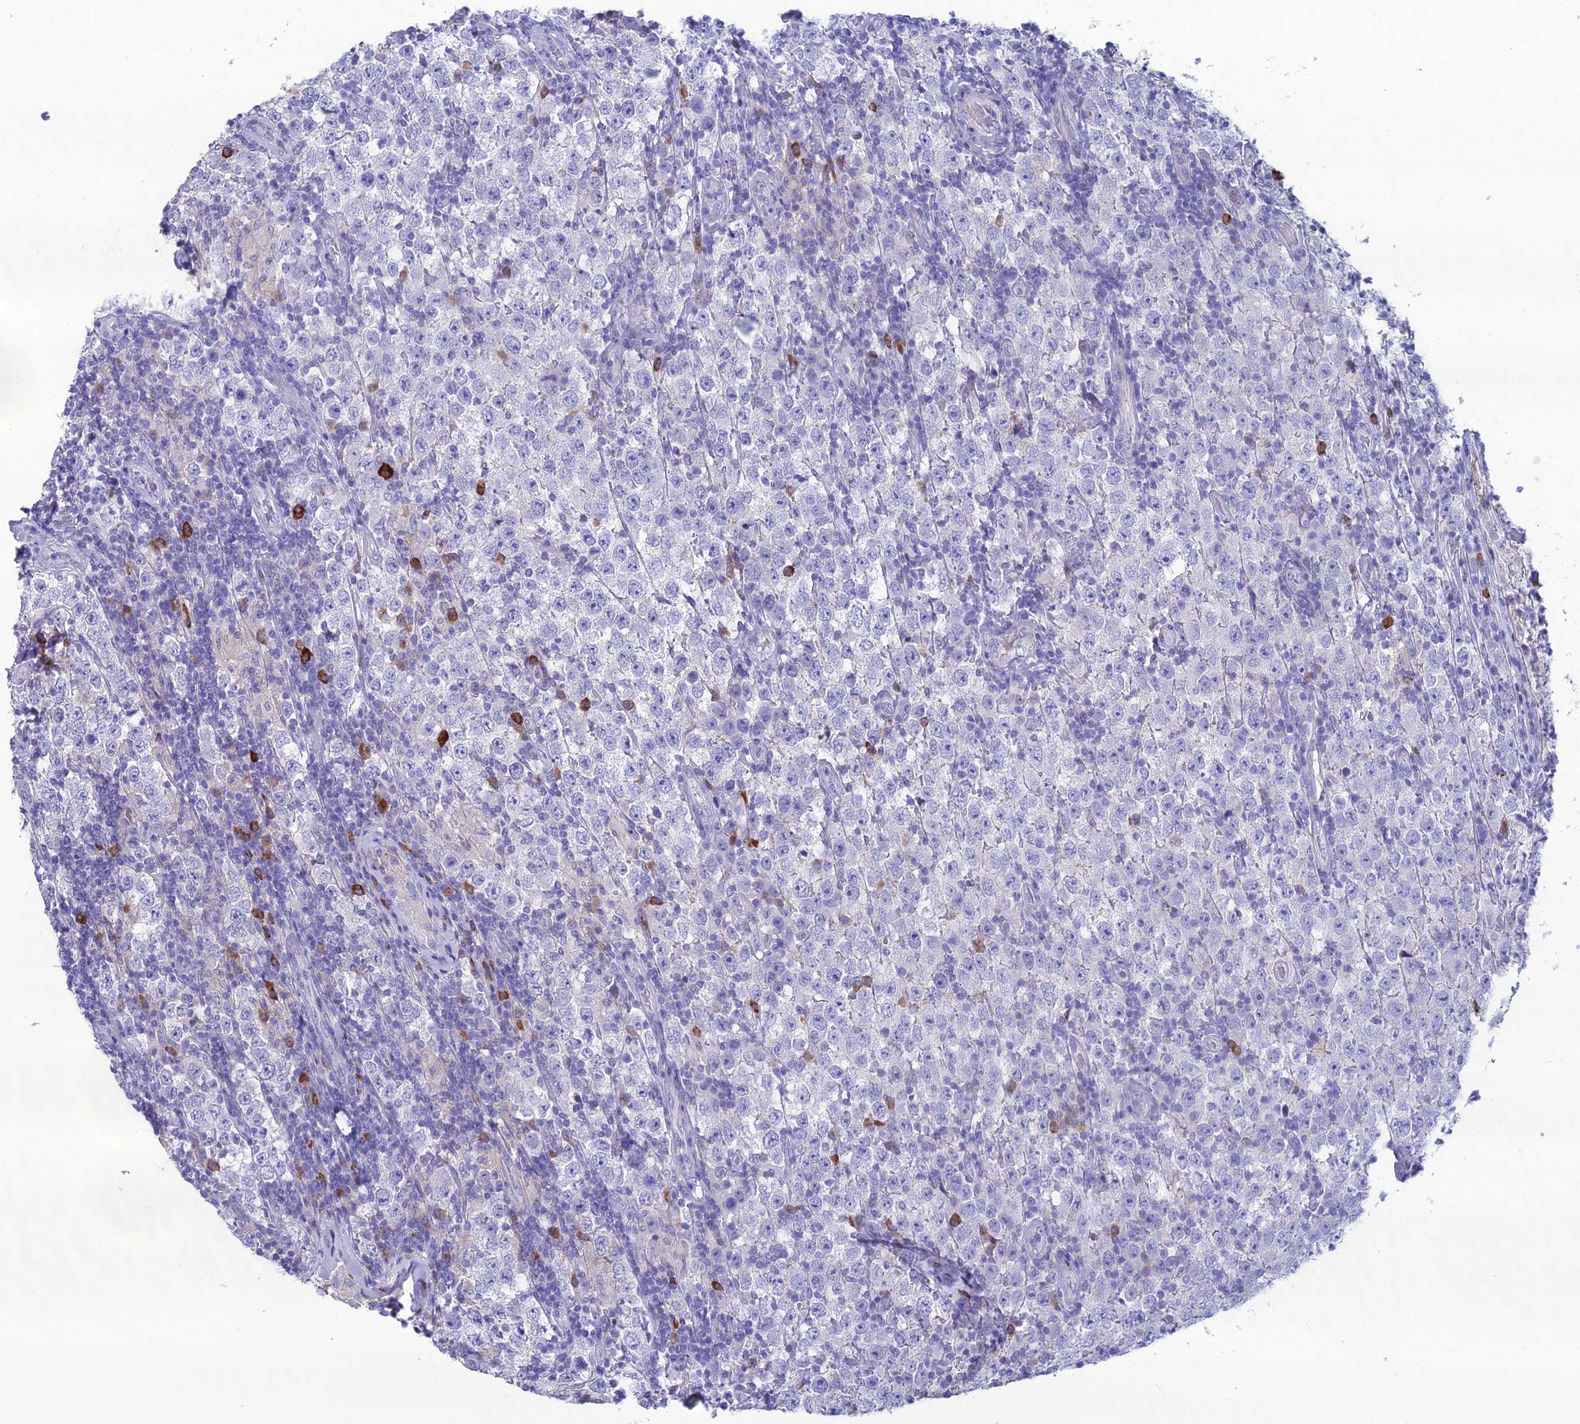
{"staining": {"intensity": "negative", "quantity": "none", "location": "none"}, "tissue": "testis cancer", "cell_type": "Tumor cells", "image_type": "cancer", "snomed": [{"axis": "morphology", "description": "Normal tissue, NOS"}, {"axis": "morphology", "description": "Urothelial carcinoma, High grade"}, {"axis": "morphology", "description": "Seminoma, NOS"}, {"axis": "morphology", "description": "Carcinoma, Embryonal, NOS"}, {"axis": "topography", "description": "Urinary bladder"}, {"axis": "topography", "description": "Testis"}], "caption": "An immunohistochemistry (IHC) micrograph of testis cancer (high-grade urothelial carcinoma) is shown. There is no staining in tumor cells of testis cancer (high-grade urothelial carcinoma).", "gene": "CRB2", "patient": {"sex": "male", "age": 41}}